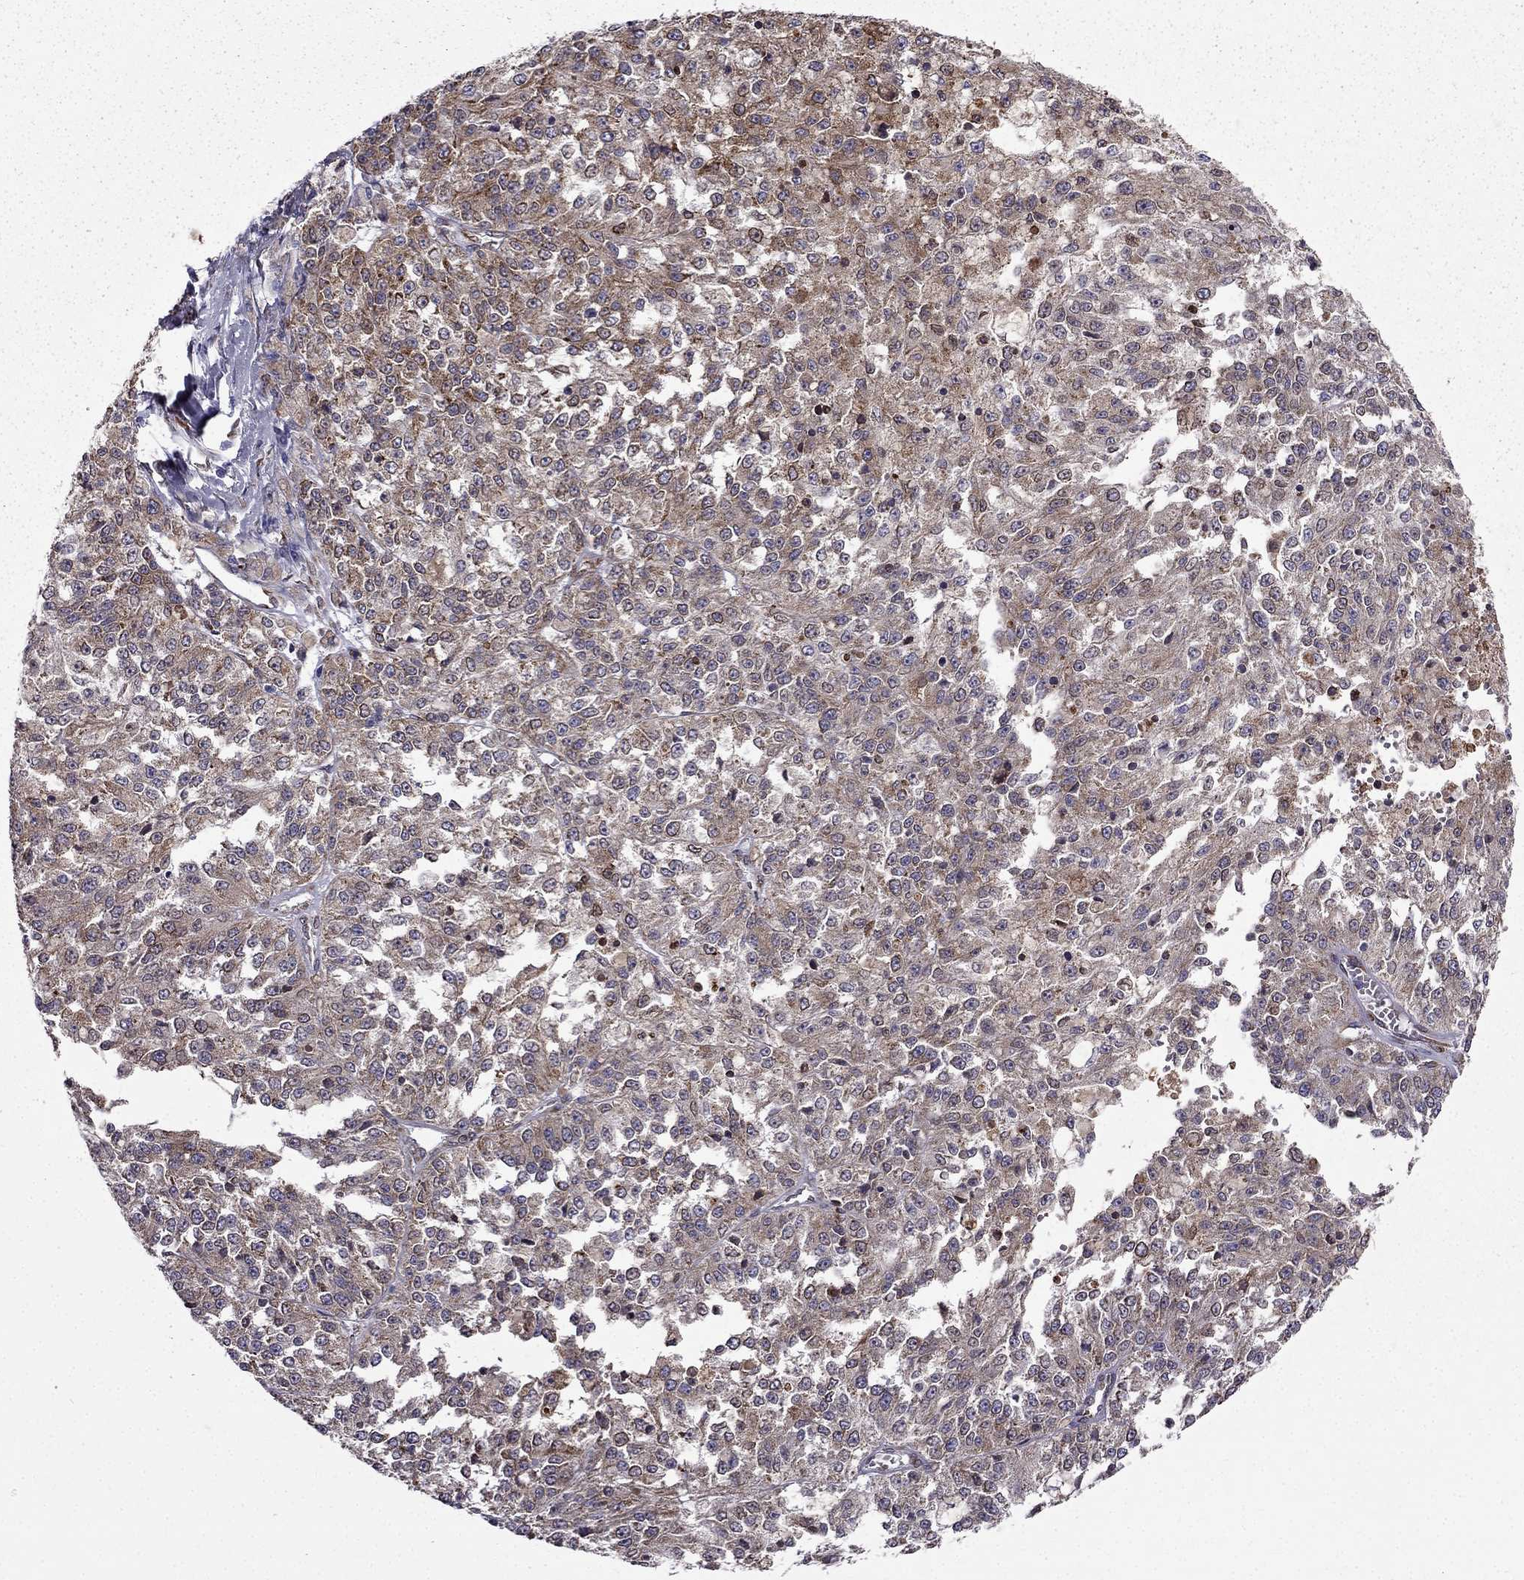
{"staining": {"intensity": "moderate", "quantity": "<25%", "location": "cytoplasmic/membranous"}, "tissue": "melanoma", "cell_type": "Tumor cells", "image_type": "cancer", "snomed": [{"axis": "morphology", "description": "Malignant melanoma, Metastatic site"}, {"axis": "topography", "description": "Lymph node"}], "caption": "Tumor cells show moderate cytoplasmic/membranous staining in approximately <25% of cells in melanoma.", "gene": "IKBIP", "patient": {"sex": "female", "age": 64}}